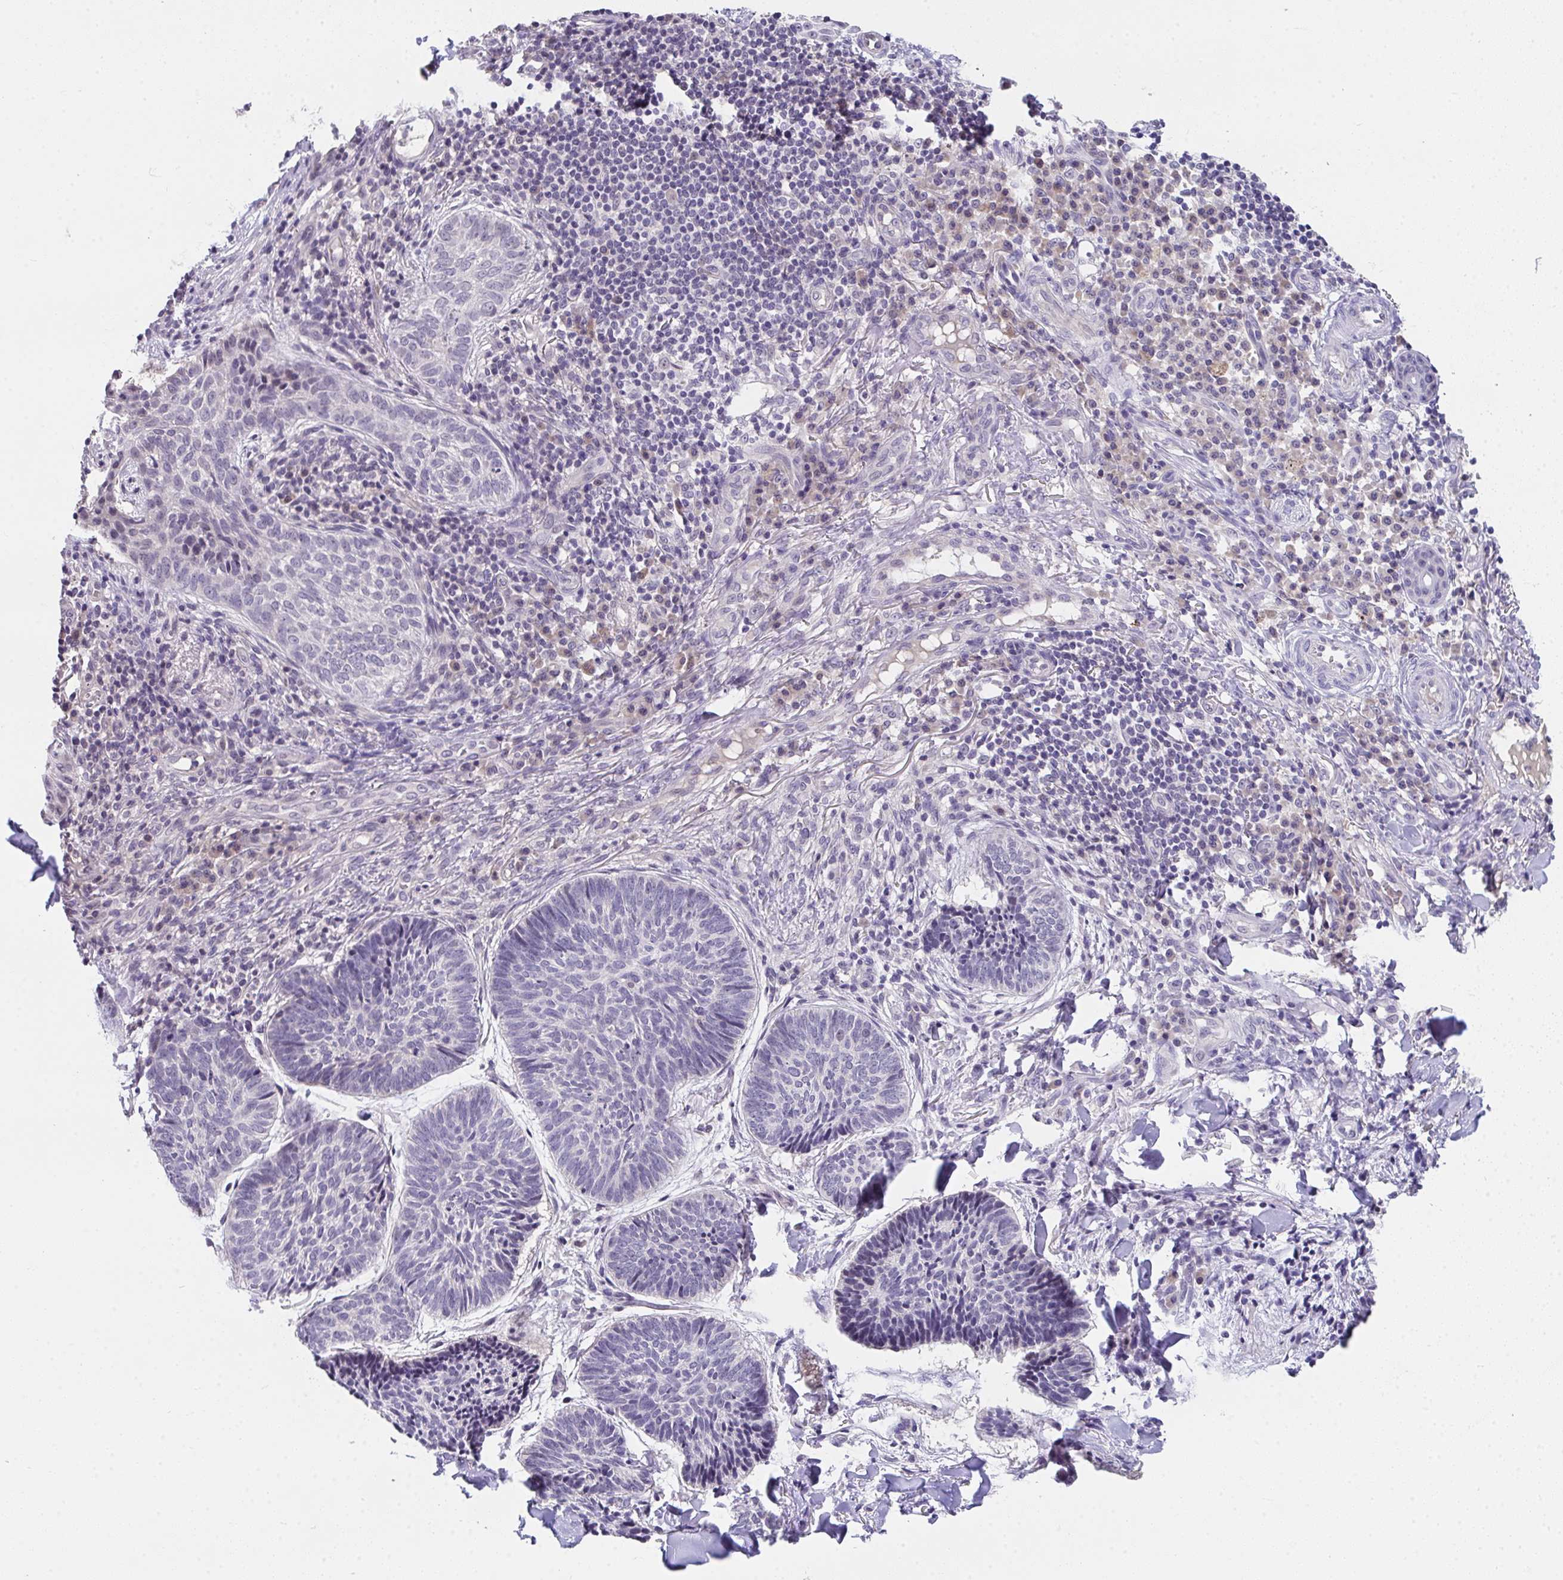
{"staining": {"intensity": "negative", "quantity": "none", "location": "none"}, "tissue": "skin cancer", "cell_type": "Tumor cells", "image_type": "cancer", "snomed": [{"axis": "morphology", "description": "Normal tissue, NOS"}, {"axis": "morphology", "description": "Basal cell carcinoma"}, {"axis": "topography", "description": "Skin"}], "caption": "Immunohistochemistry (IHC) of skin cancer displays no positivity in tumor cells.", "gene": "GLTPD2", "patient": {"sex": "male", "age": 50}}